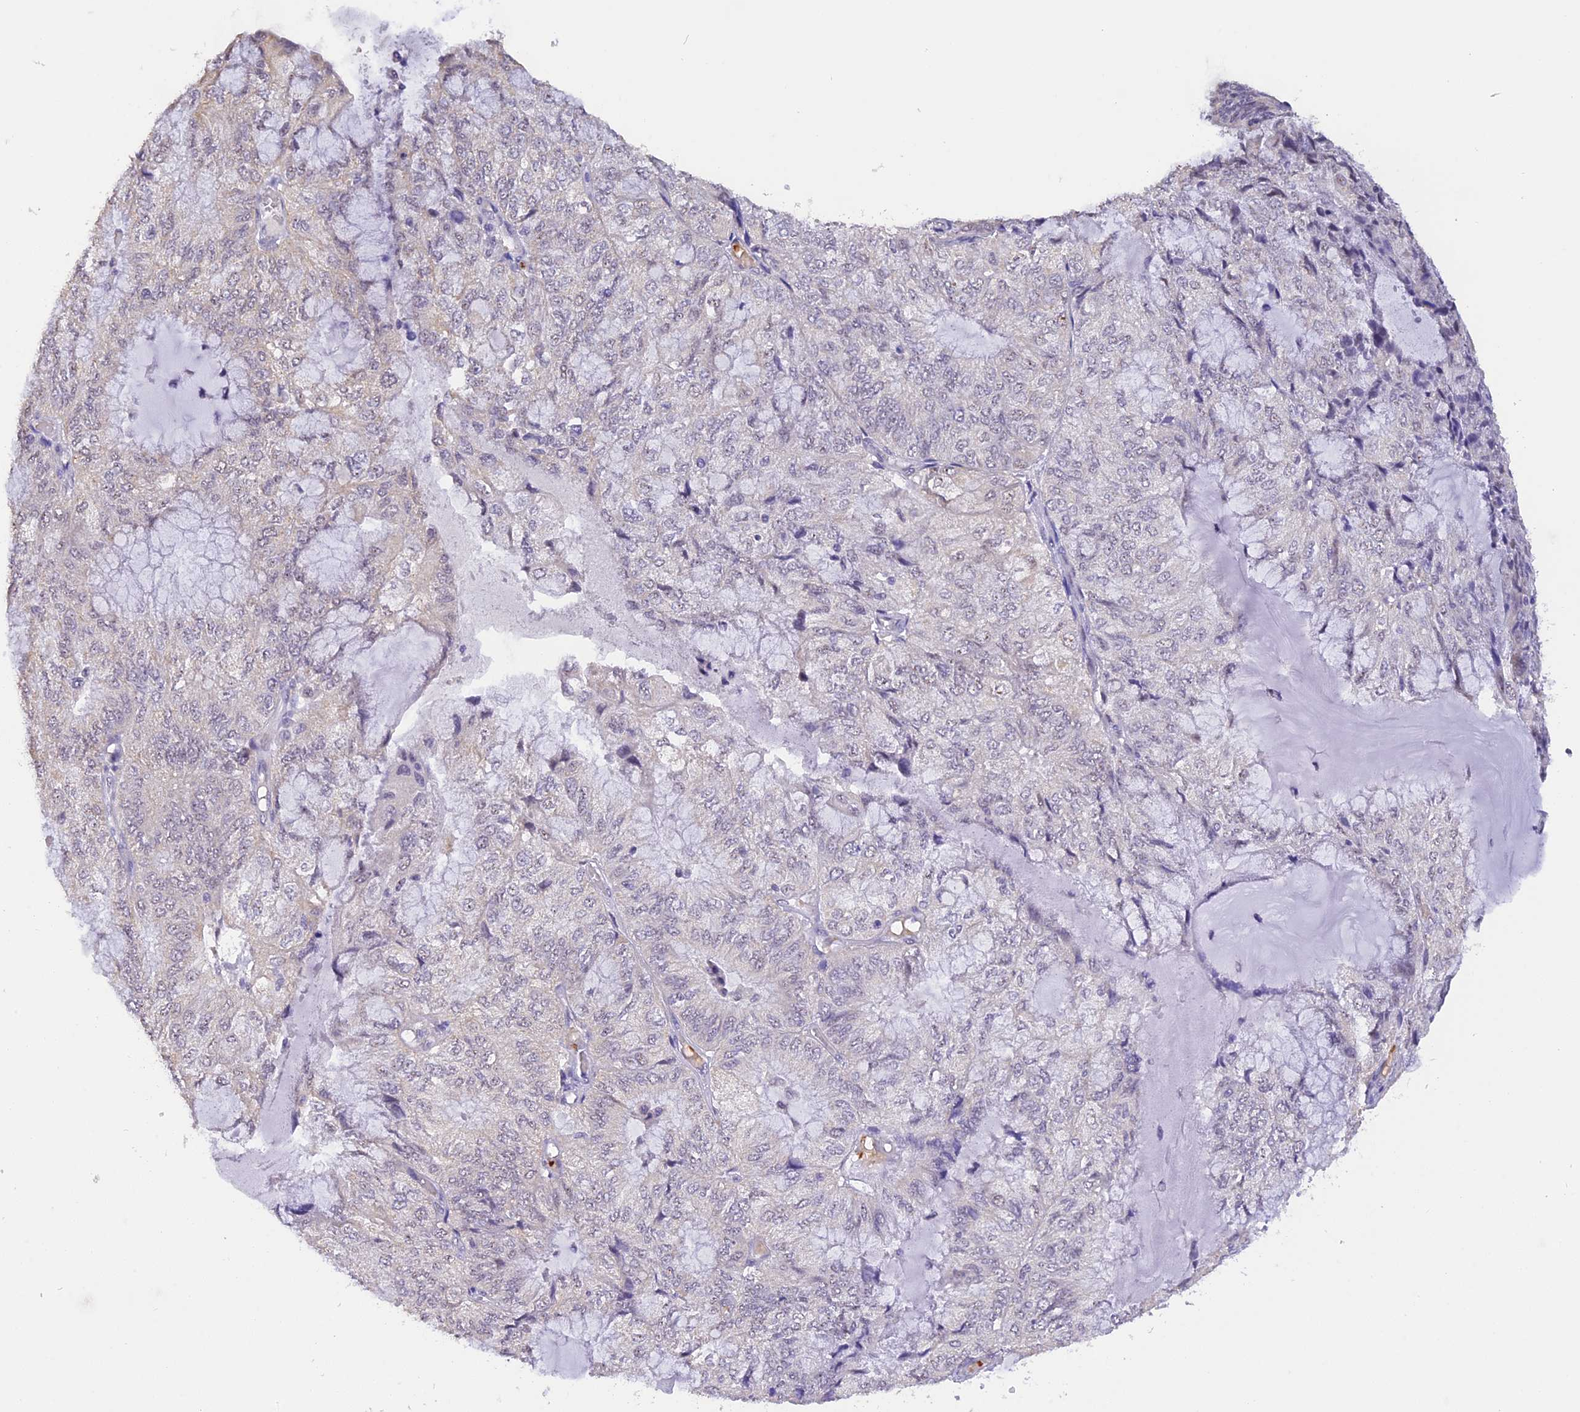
{"staining": {"intensity": "weak", "quantity": "<25%", "location": "cytoplasmic/membranous"}, "tissue": "endometrial cancer", "cell_type": "Tumor cells", "image_type": "cancer", "snomed": [{"axis": "morphology", "description": "Adenocarcinoma, NOS"}, {"axis": "topography", "description": "Endometrium"}], "caption": "Tumor cells show no significant protein positivity in endometrial cancer. (Stains: DAB (3,3'-diaminobenzidine) immunohistochemistry with hematoxylin counter stain, Microscopy: brightfield microscopy at high magnification).", "gene": "AHSP", "patient": {"sex": "female", "age": 81}}